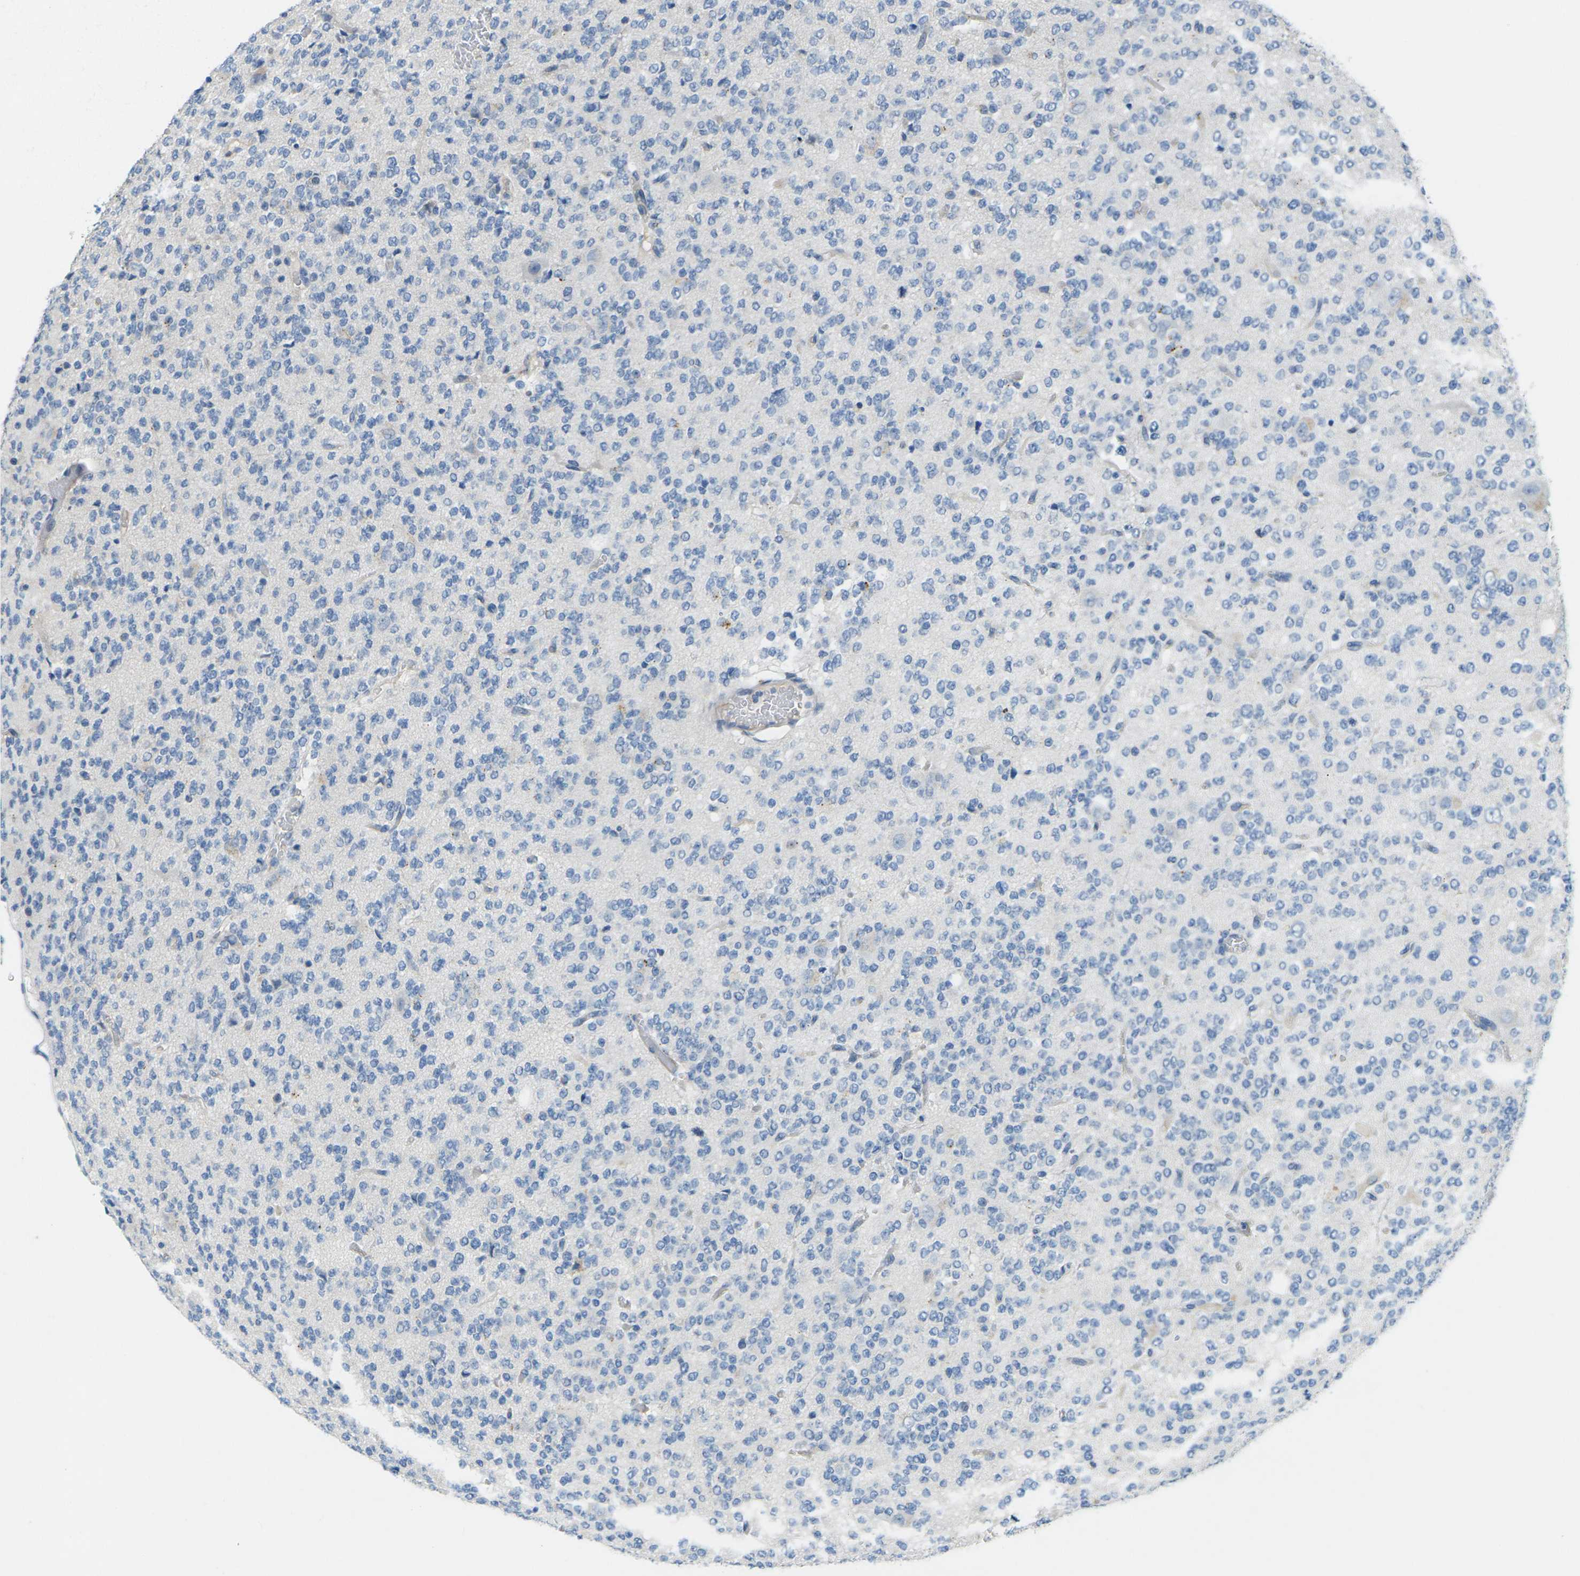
{"staining": {"intensity": "negative", "quantity": "none", "location": "none"}, "tissue": "glioma", "cell_type": "Tumor cells", "image_type": "cancer", "snomed": [{"axis": "morphology", "description": "Glioma, malignant, Low grade"}, {"axis": "topography", "description": "Brain"}], "caption": "Immunohistochemistry (IHC) image of human malignant glioma (low-grade) stained for a protein (brown), which shows no expression in tumor cells.", "gene": "CYP2C8", "patient": {"sex": "male", "age": 38}}